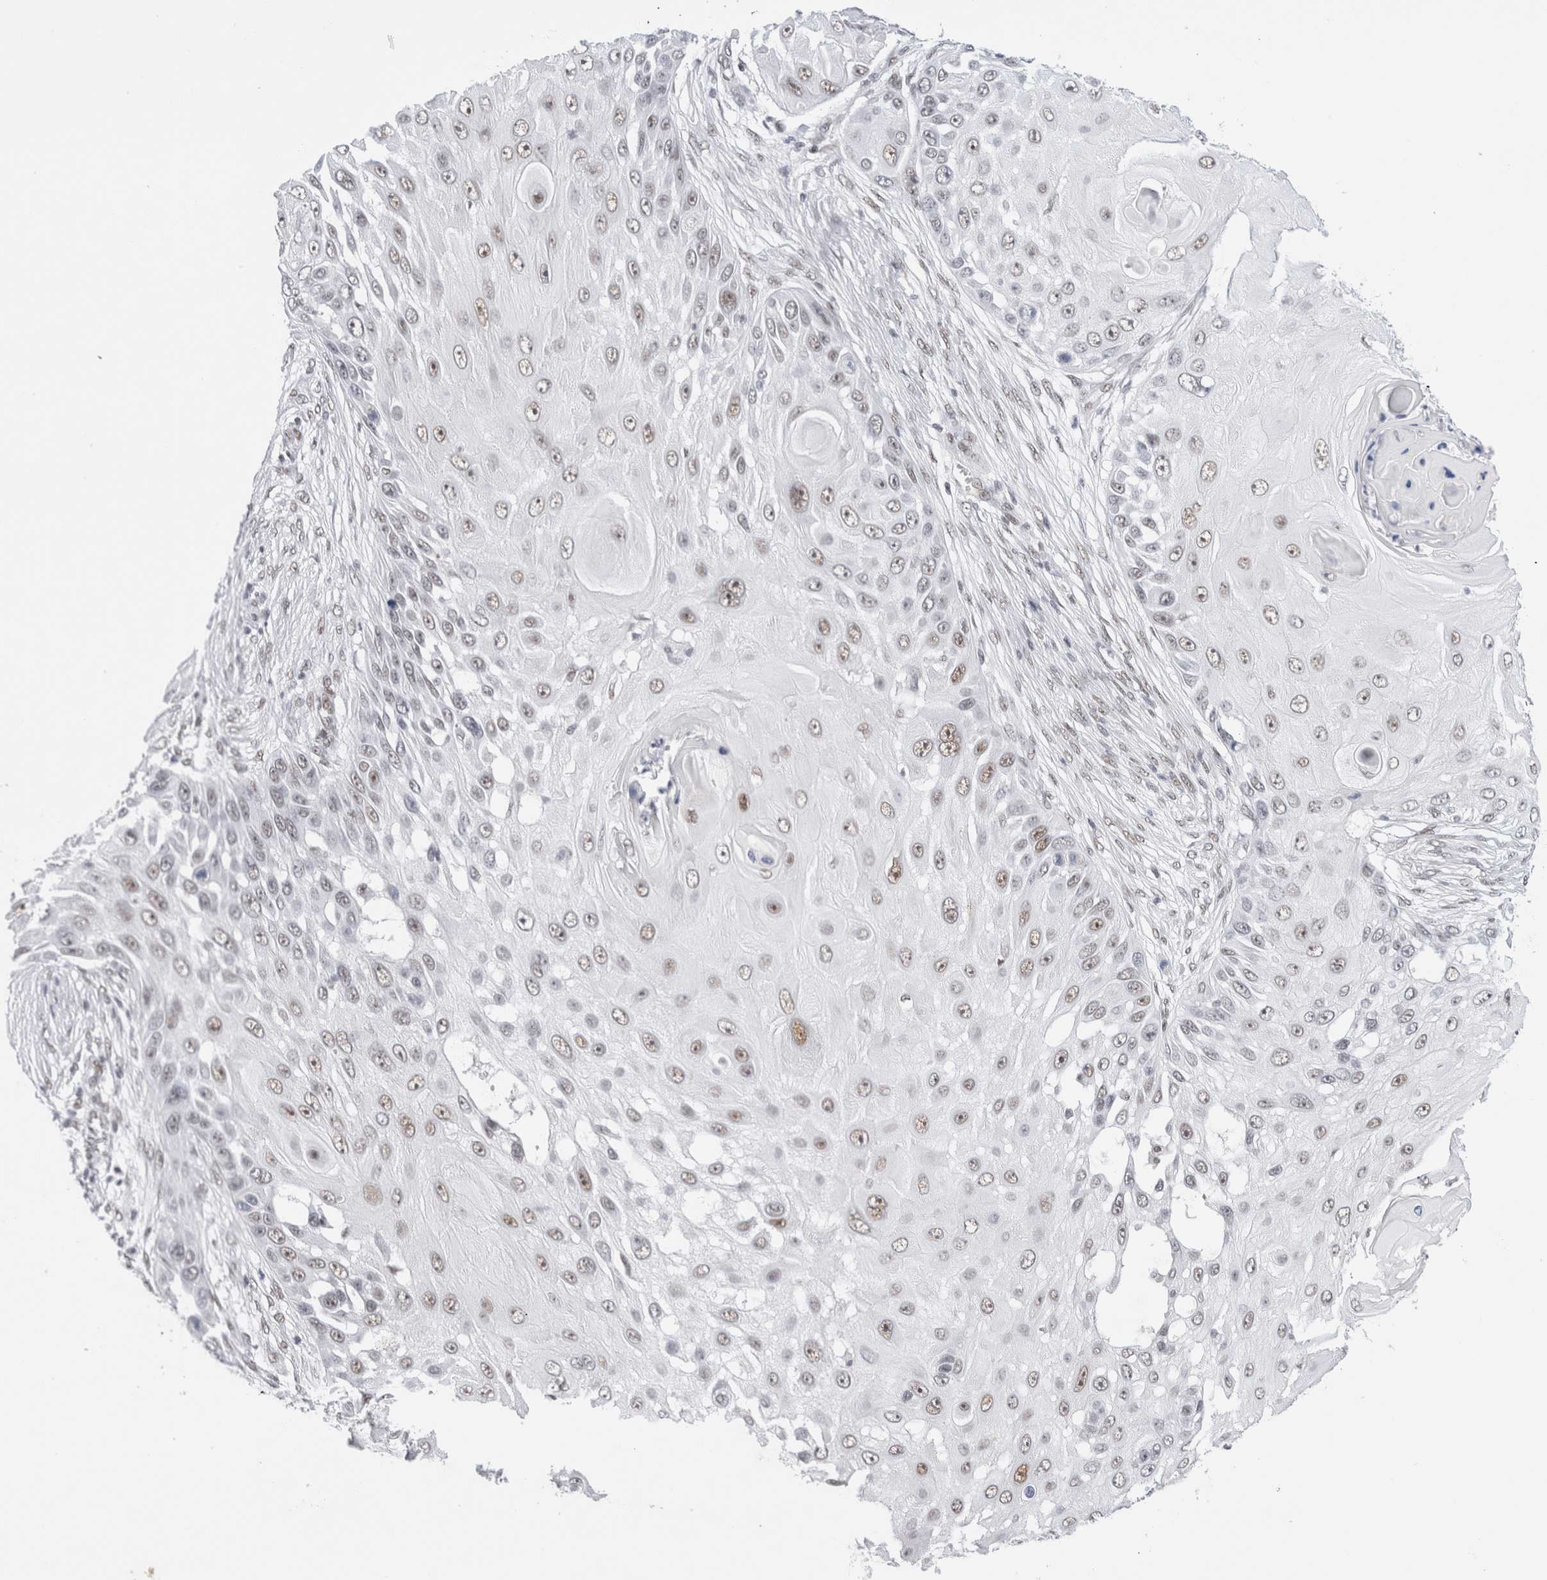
{"staining": {"intensity": "weak", "quantity": "25%-75%", "location": "nuclear"}, "tissue": "skin cancer", "cell_type": "Tumor cells", "image_type": "cancer", "snomed": [{"axis": "morphology", "description": "Squamous cell carcinoma, NOS"}, {"axis": "topography", "description": "Skin"}], "caption": "DAB immunohistochemical staining of human skin cancer exhibits weak nuclear protein positivity in approximately 25%-75% of tumor cells.", "gene": "COPS7A", "patient": {"sex": "female", "age": 44}}